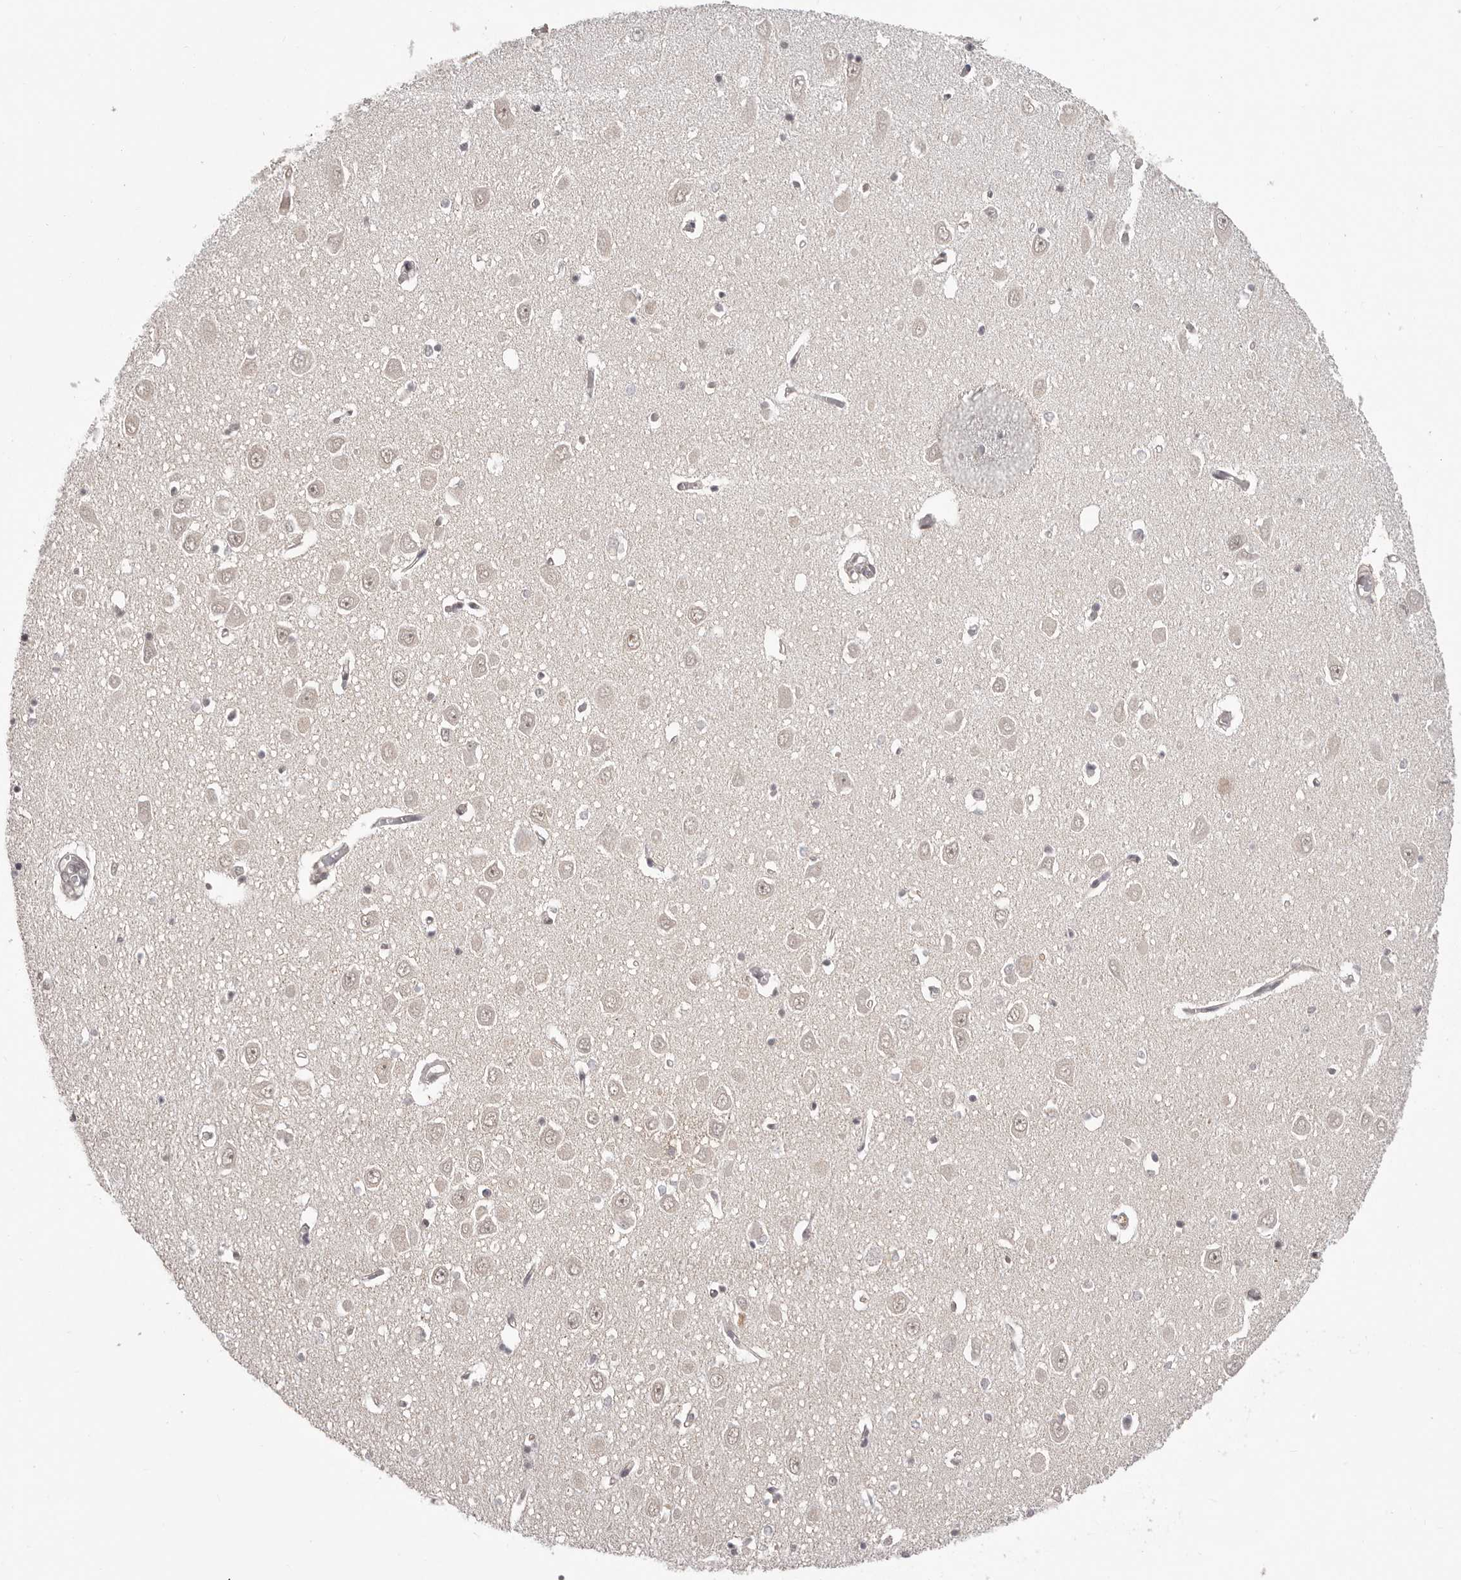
{"staining": {"intensity": "negative", "quantity": "none", "location": "none"}, "tissue": "hippocampus", "cell_type": "Glial cells", "image_type": "normal", "snomed": [{"axis": "morphology", "description": "Normal tissue, NOS"}, {"axis": "topography", "description": "Hippocampus"}], "caption": "Glial cells are negative for protein expression in benign human hippocampus. (Stains: DAB (3,3'-diaminobenzidine) IHC with hematoxylin counter stain, Microscopy: brightfield microscopy at high magnification).", "gene": "RNF2", "patient": {"sex": "male", "age": 70}}